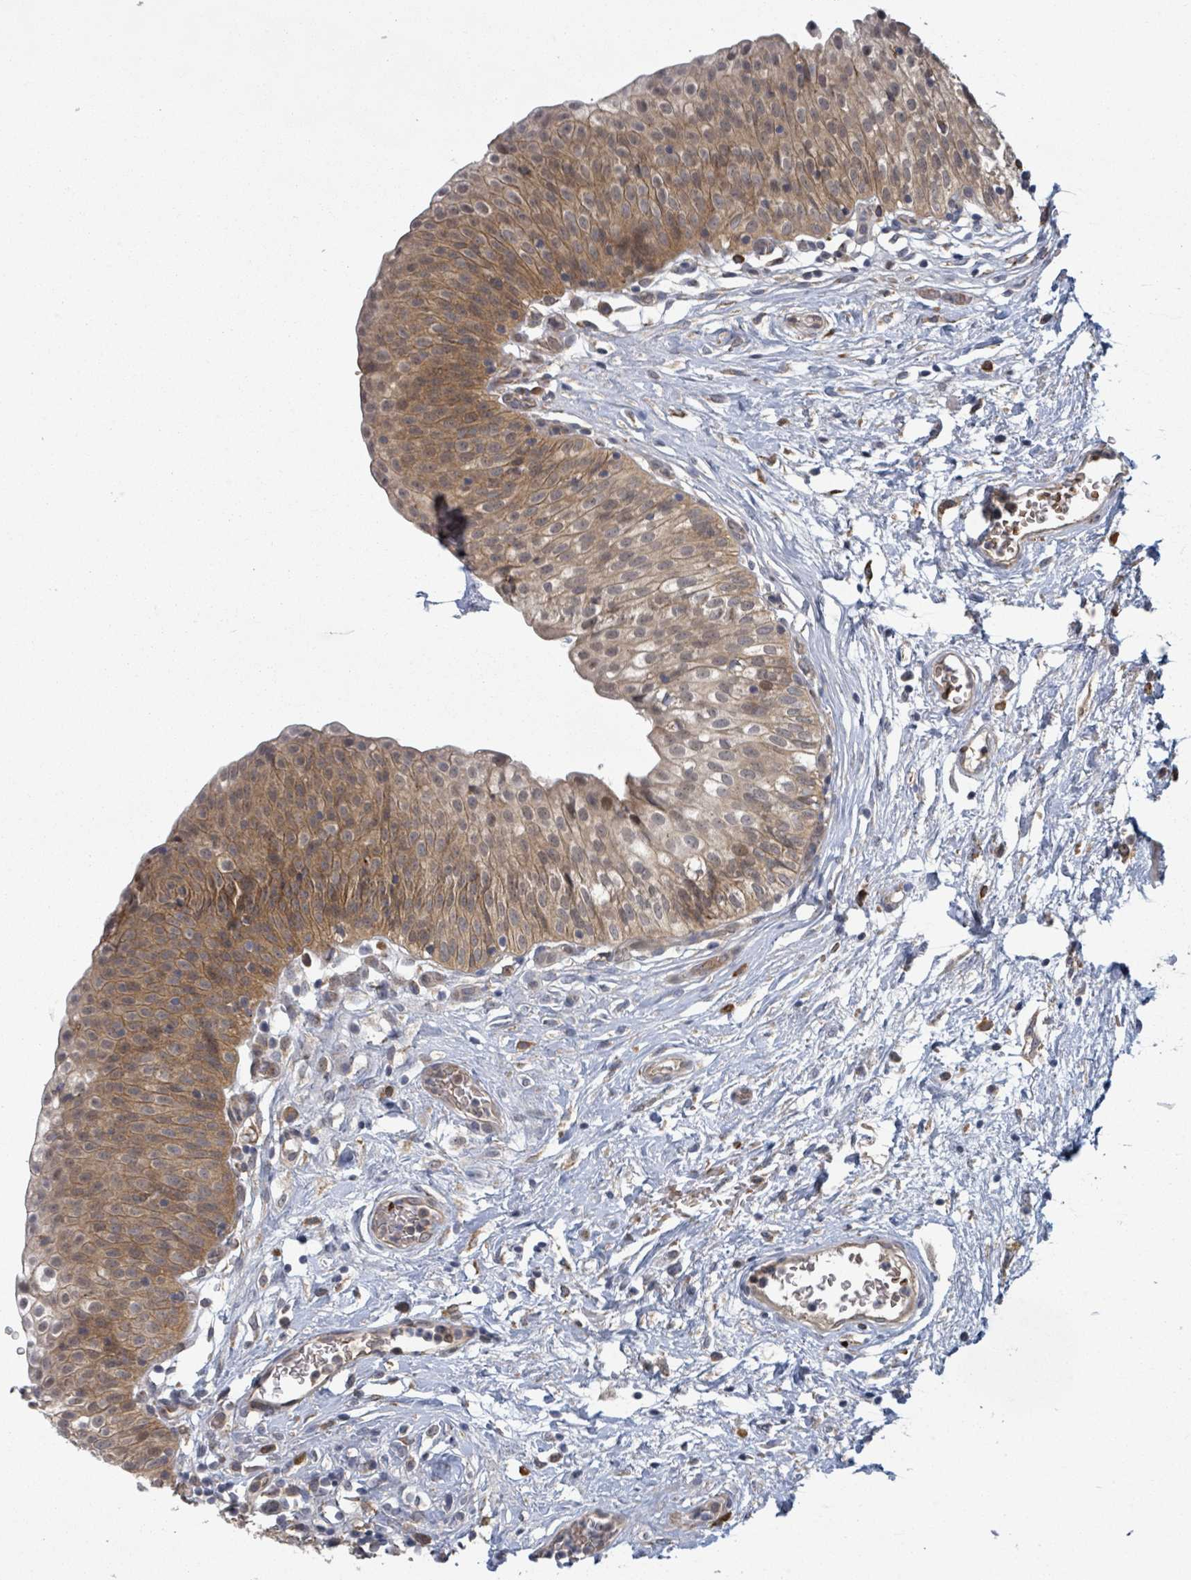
{"staining": {"intensity": "moderate", "quantity": ">75%", "location": "cytoplasmic/membranous,nuclear"}, "tissue": "urinary bladder", "cell_type": "Urothelial cells", "image_type": "normal", "snomed": [{"axis": "morphology", "description": "Normal tissue, NOS"}, {"axis": "topography", "description": "Urinary bladder"}], "caption": "About >75% of urothelial cells in unremarkable urinary bladder display moderate cytoplasmic/membranous,nuclear protein expression as visualized by brown immunohistochemical staining.", "gene": "SHROOM2", "patient": {"sex": "male", "age": 55}}